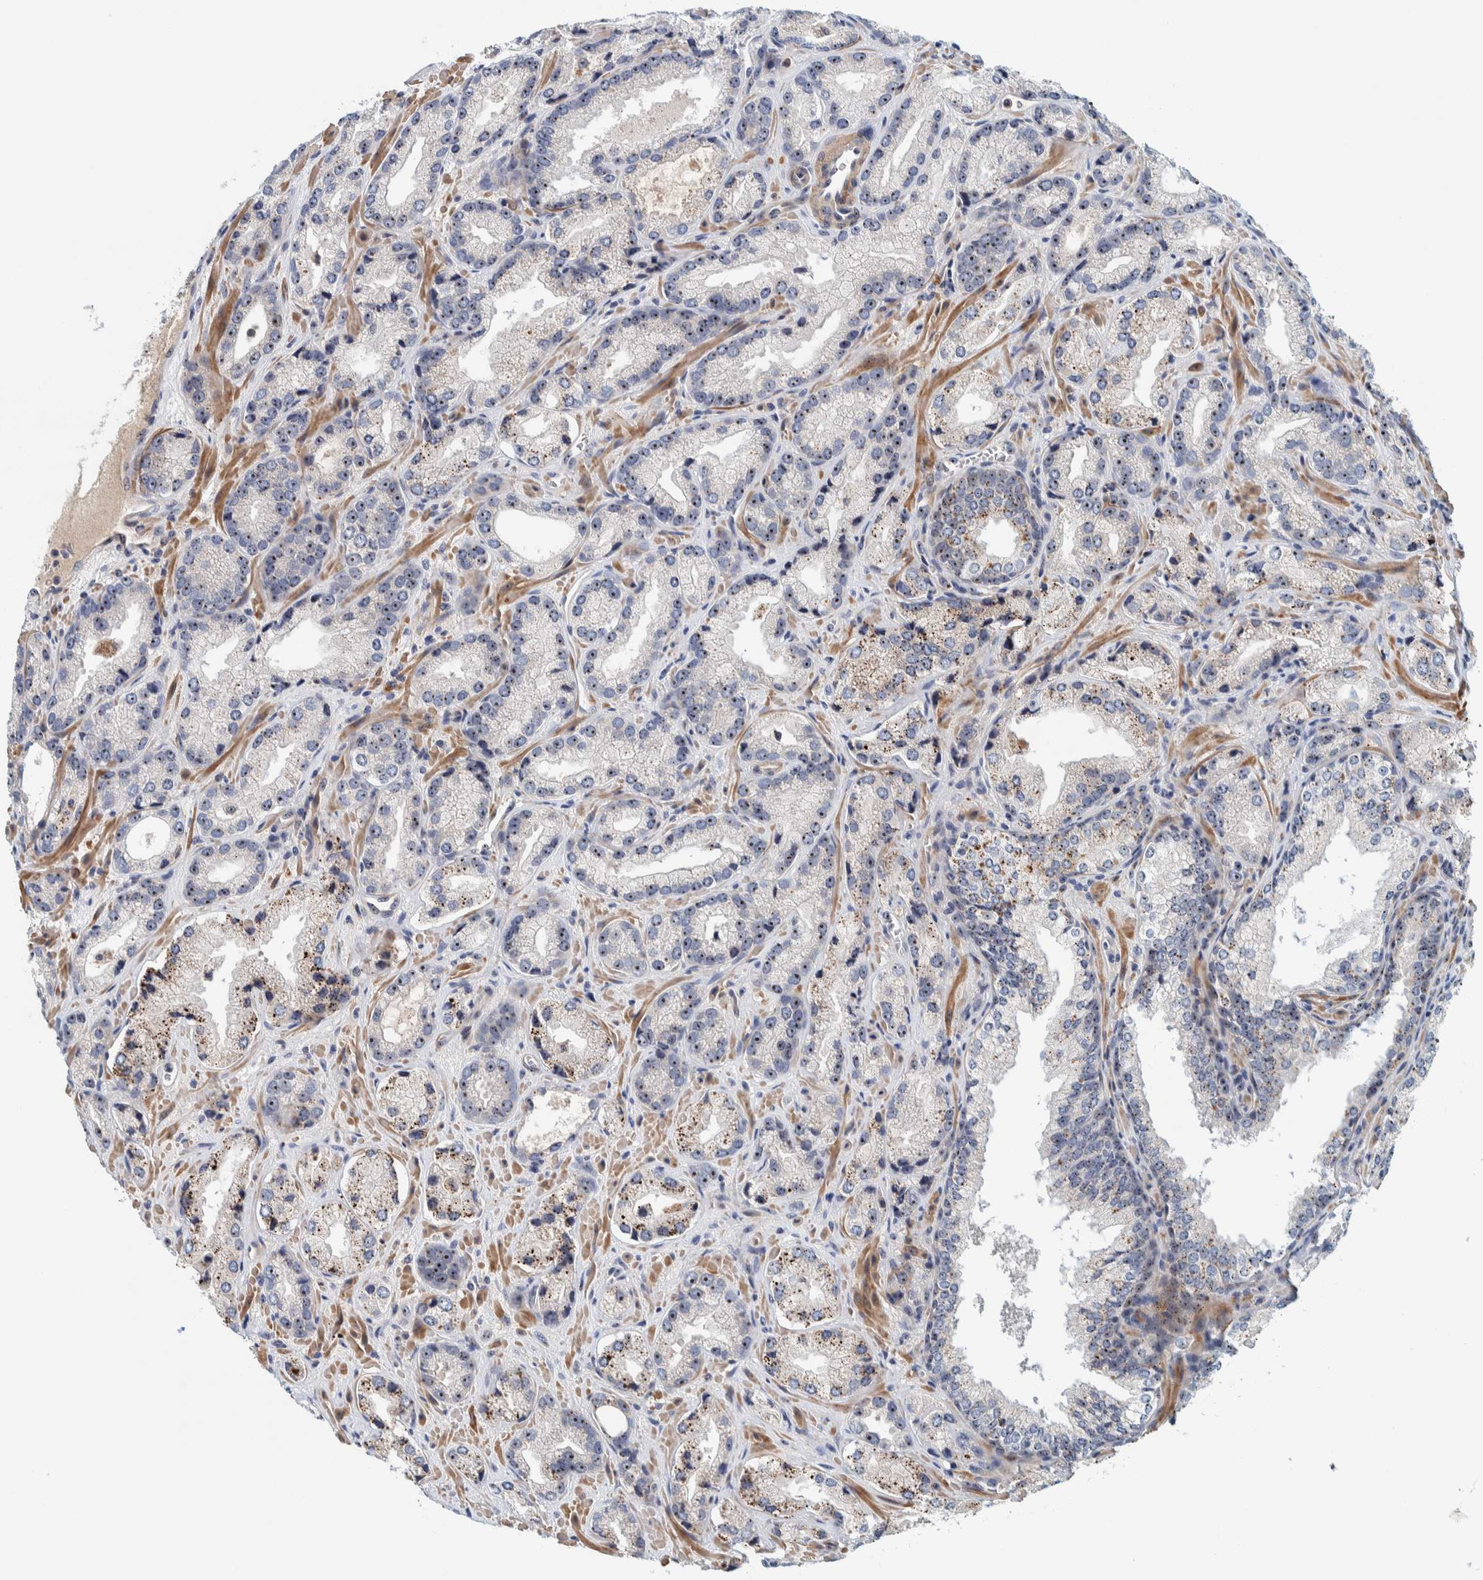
{"staining": {"intensity": "strong", "quantity": ">75%", "location": "cytoplasmic/membranous,nuclear"}, "tissue": "prostate cancer", "cell_type": "Tumor cells", "image_type": "cancer", "snomed": [{"axis": "morphology", "description": "Adenocarcinoma, High grade"}, {"axis": "topography", "description": "Prostate"}], "caption": "Strong cytoplasmic/membranous and nuclear staining is identified in approximately >75% of tumor cells in prostate cancer (high-grade adenocarcinoma). (Stains: DAB (3,3'-diaminobenzidine) in brown, nuclei in blue, Microscopy: brightfield microscopy at high magnification).", "gene": "NOL11", "patient": {"sex": "male", "age": 63}}